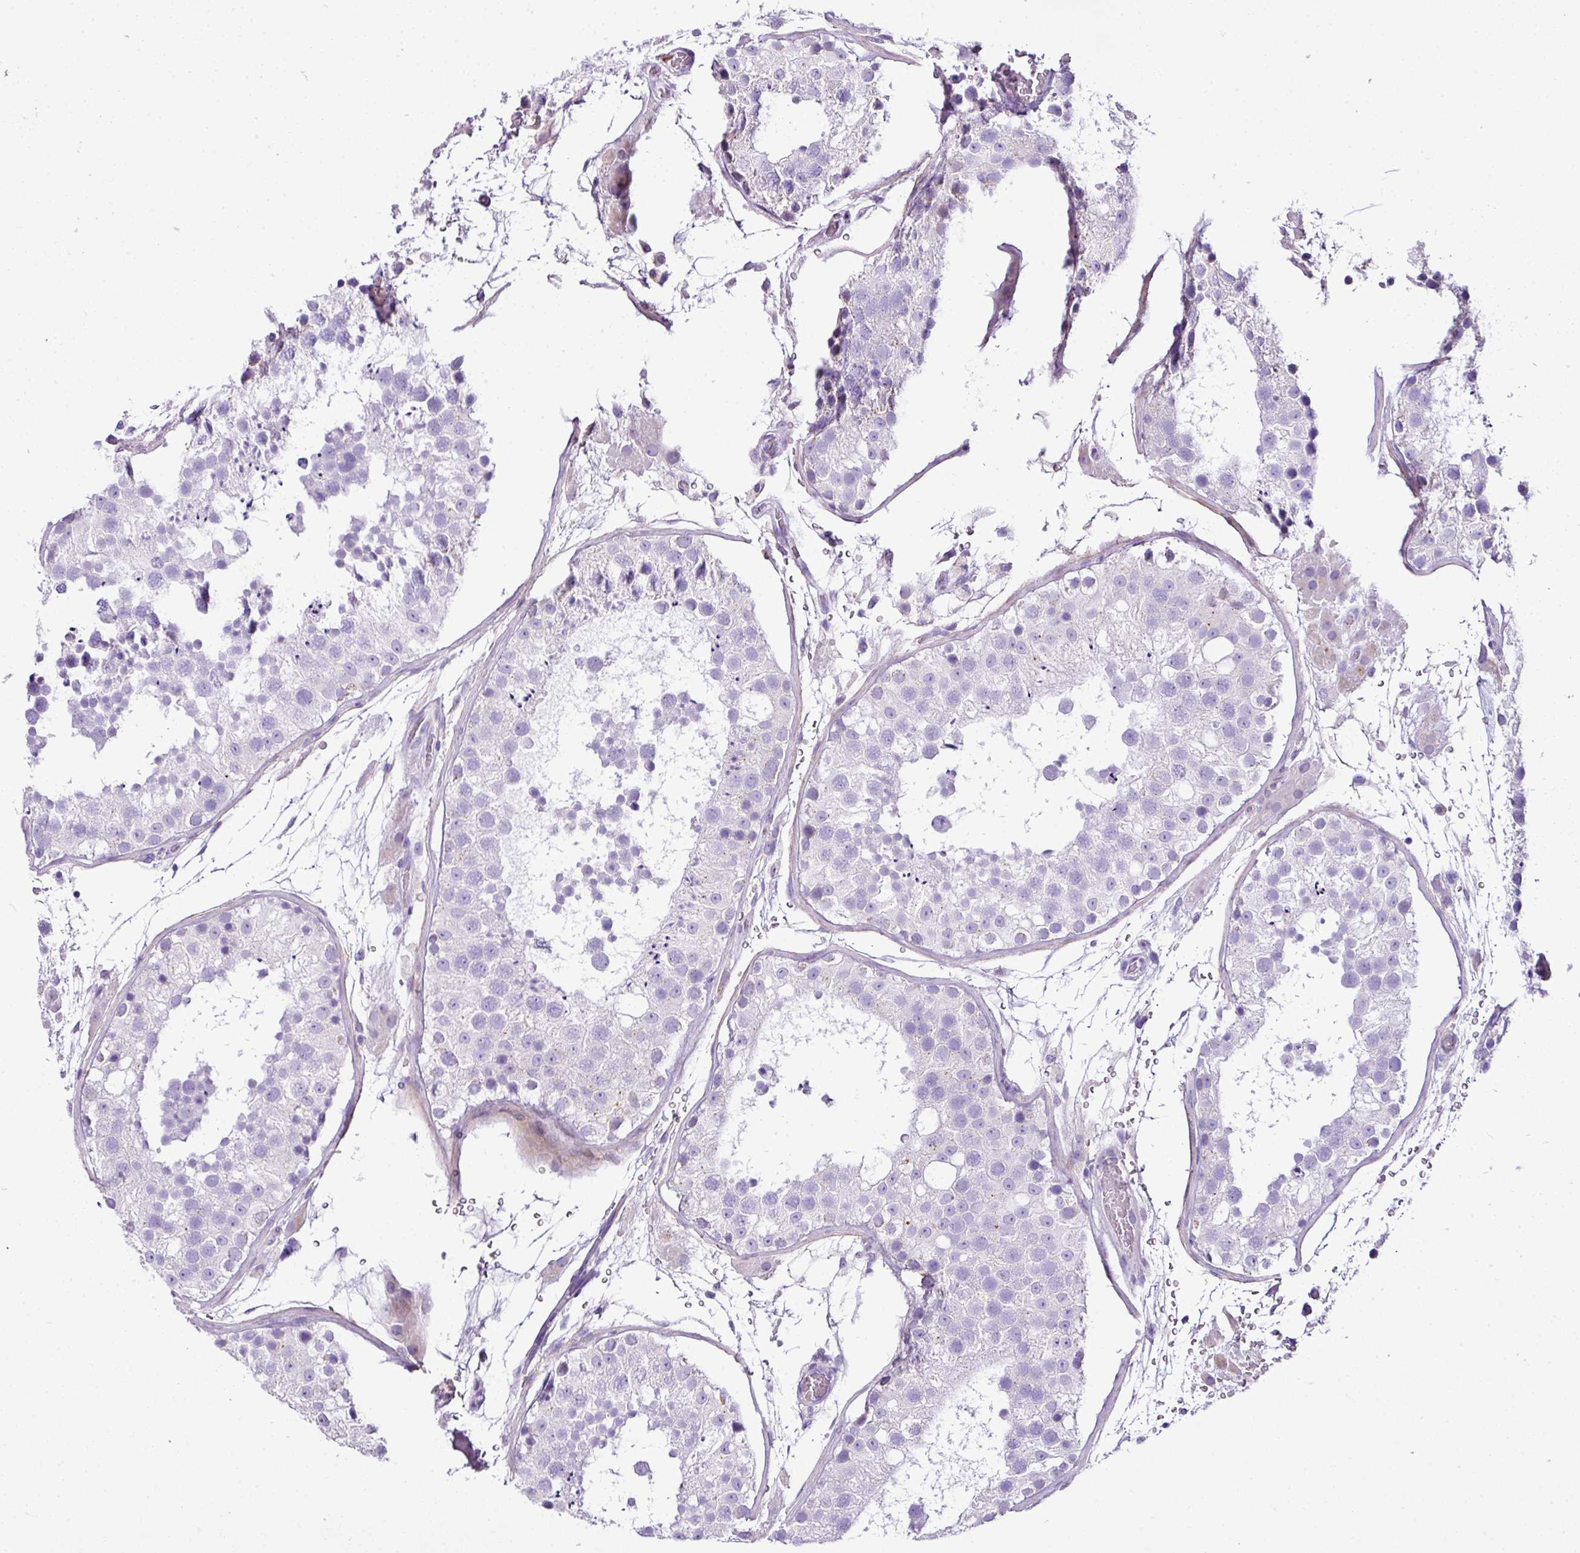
{"staining": {"intensity": "moderate", "quantity": "<25%", "location": "cytoplasmic/membranous"}, "tissue": "testis", "cell_type": "Cells in seminiferous ducts", "image_type": "normal", "snomed": [{"axis": "morphology", "description": "Normal tissue, NOS"}, {"axis": "topography", "description": "Testis"}], "caption": "DAB immunohistochemical staining of unremarkable testis reveals moderate cytoplasmic/membranous protein expression in approximately <25% of cells in seminiferous ducts.", "gene": "PGAP4", "patient": {"sex": "male", "age": 26}}